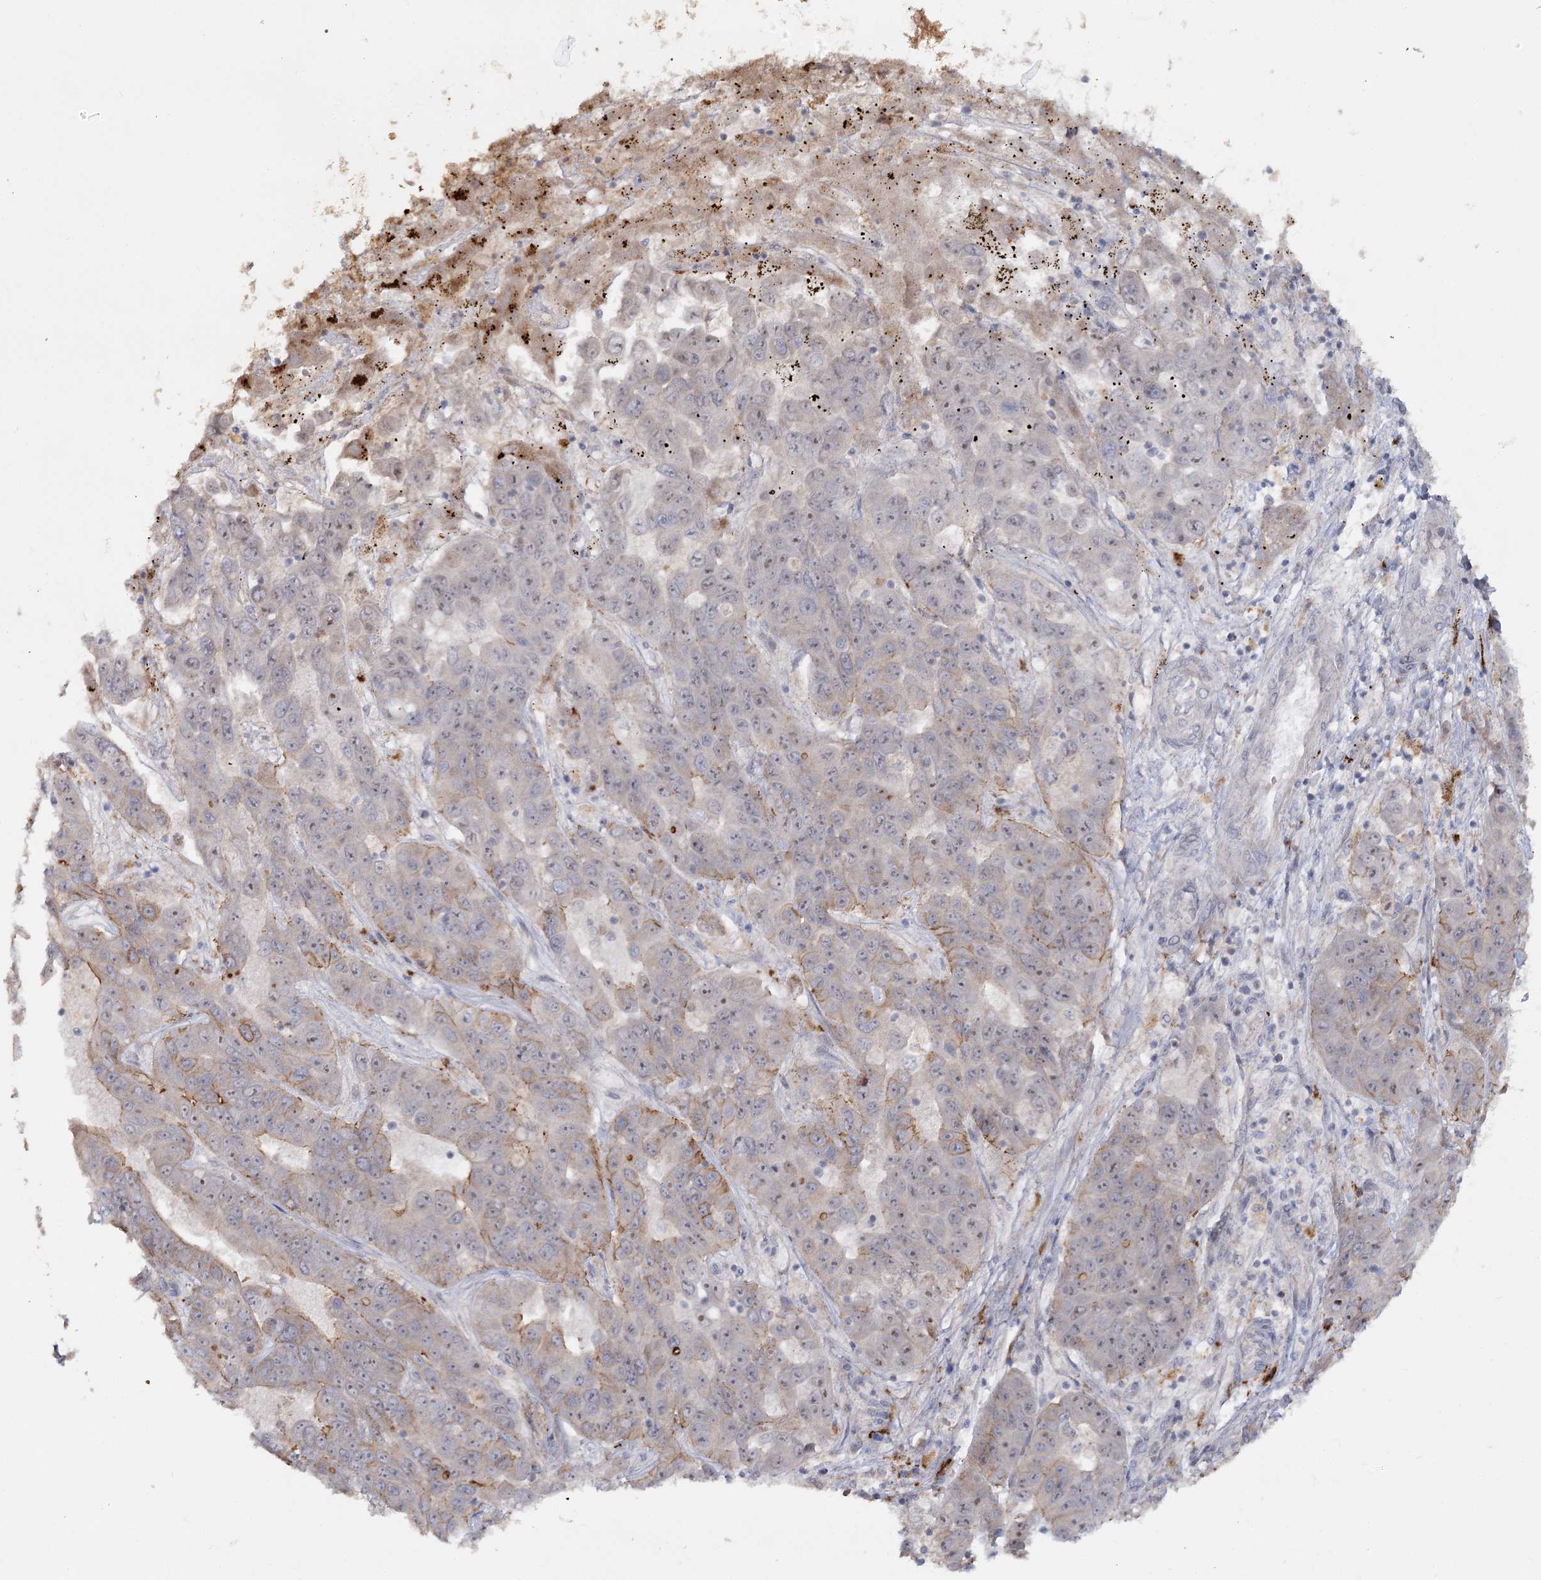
{"staining": {"intensity": "weak", "quantity": "<25%", "location": "cytoplasmic/membranous"}, "tissue": "liver cancer", "cell_type": "Tumor cells", "image_type": "cancer", "snomed": [{"axis": "morphology", "description": "Cholangiocarcinoma"}, {"axis": "topography", "description": "Liver"}], "caption": "Liver cancer (cholangiocarcinoma) stained for a protein using immunohistochemistry (IHC) shows no positivity tumor cells.", "gene": "ANGPTL5", "patient": {"sex": "female", "age": 52}}